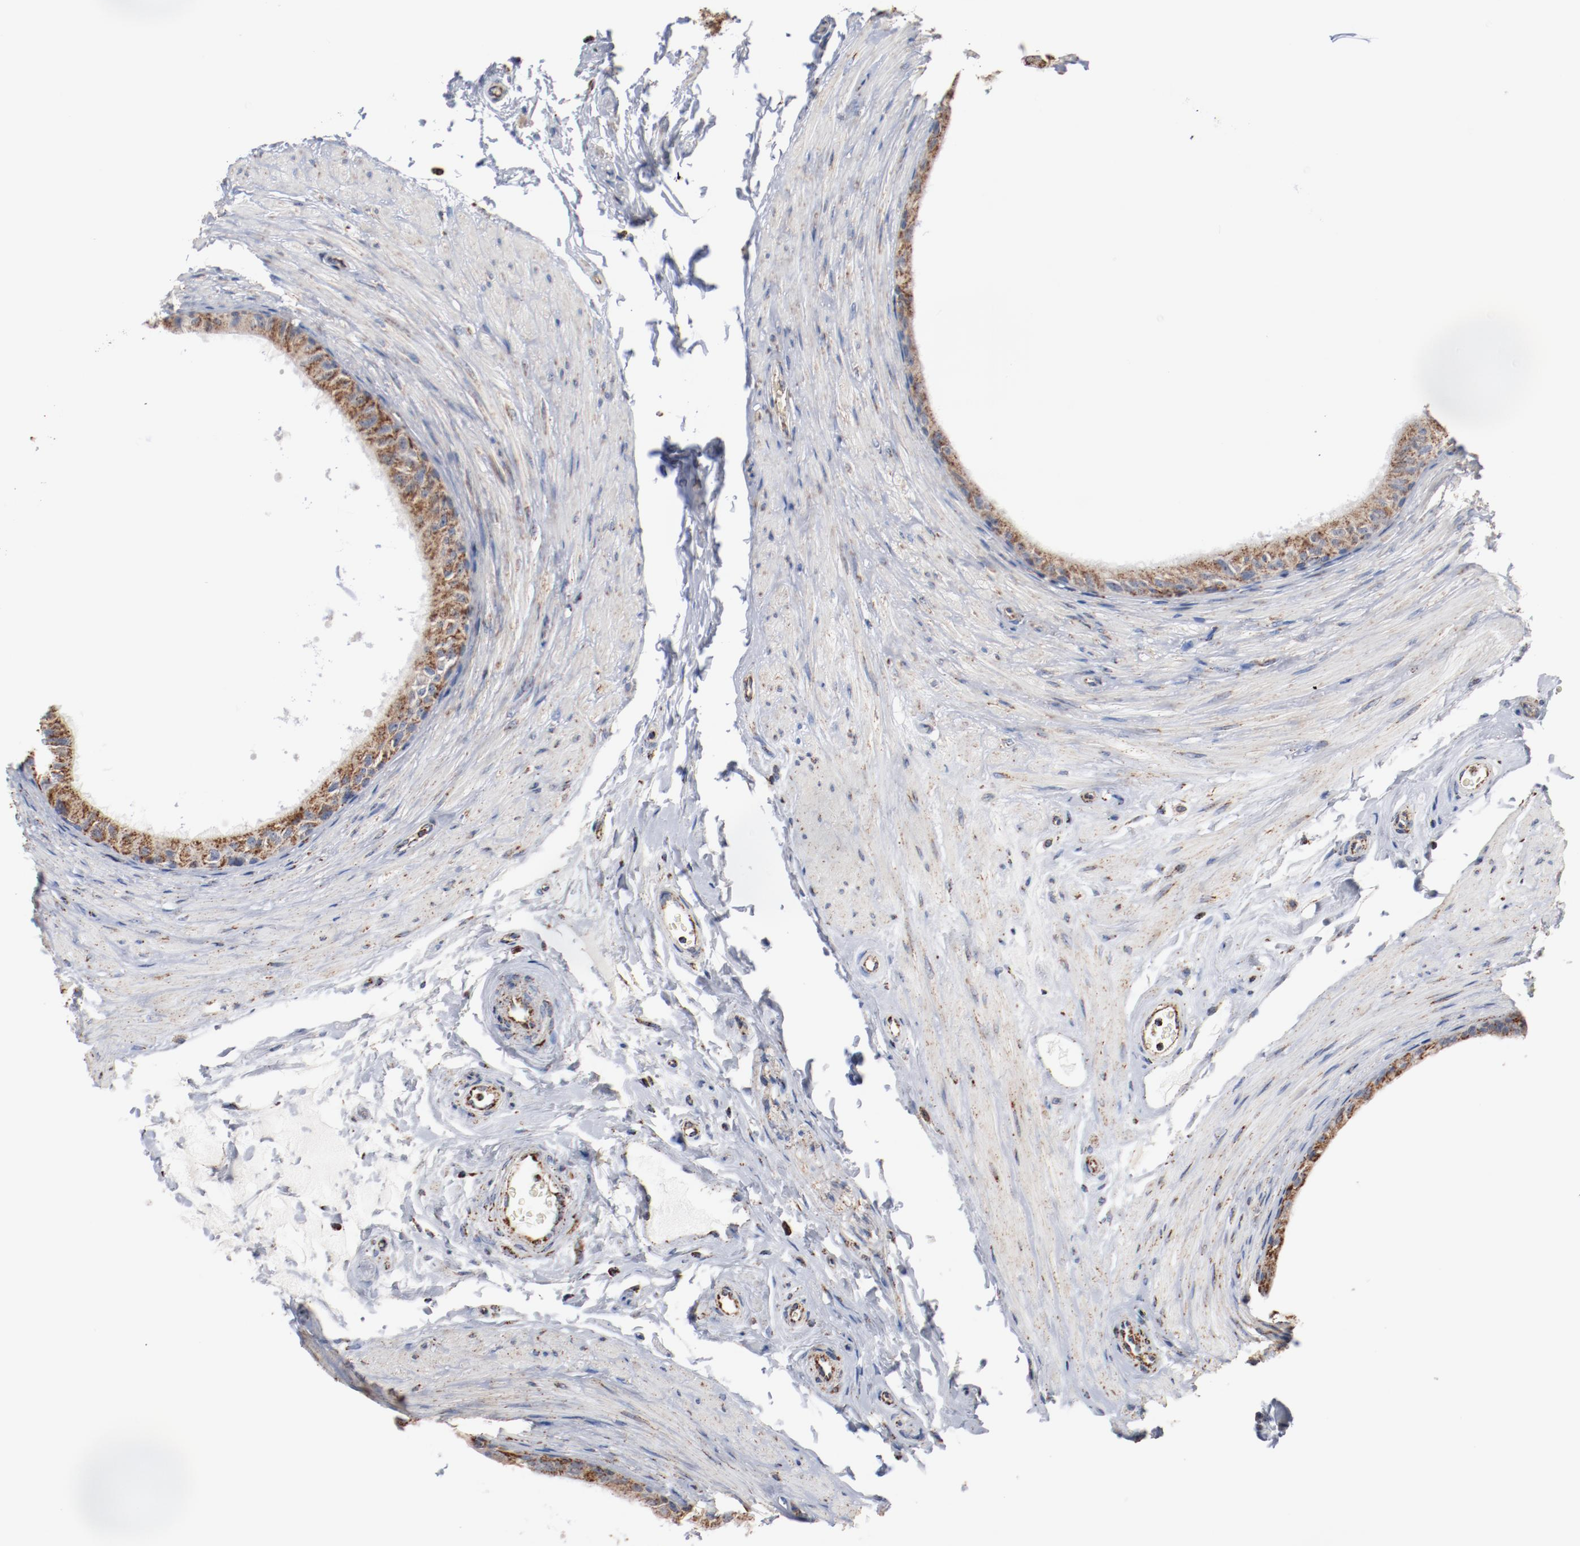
{"staining": {"intensity": "moderate", "quantity": ">75%", "location": "cytoplasmic/membranous"}, "tissue": "epididymis", "cell_type": "Glandular cells", "image_type": "normal", "snomed": [{"axis": "morphology", "description": "Normal tissue, NOS"}, {"axis": "topography", "description": "Epididymis"}], "caption": "Moderate cytoplasmic/membranous staining is present in approximately >75% of glandular cells in normal epididymis. Immunohistochemistry stains the protein in brown and the nuclei are stained blue.", "gene": "NDUFS4", "patient": {"sex": "male", "age": 68}}